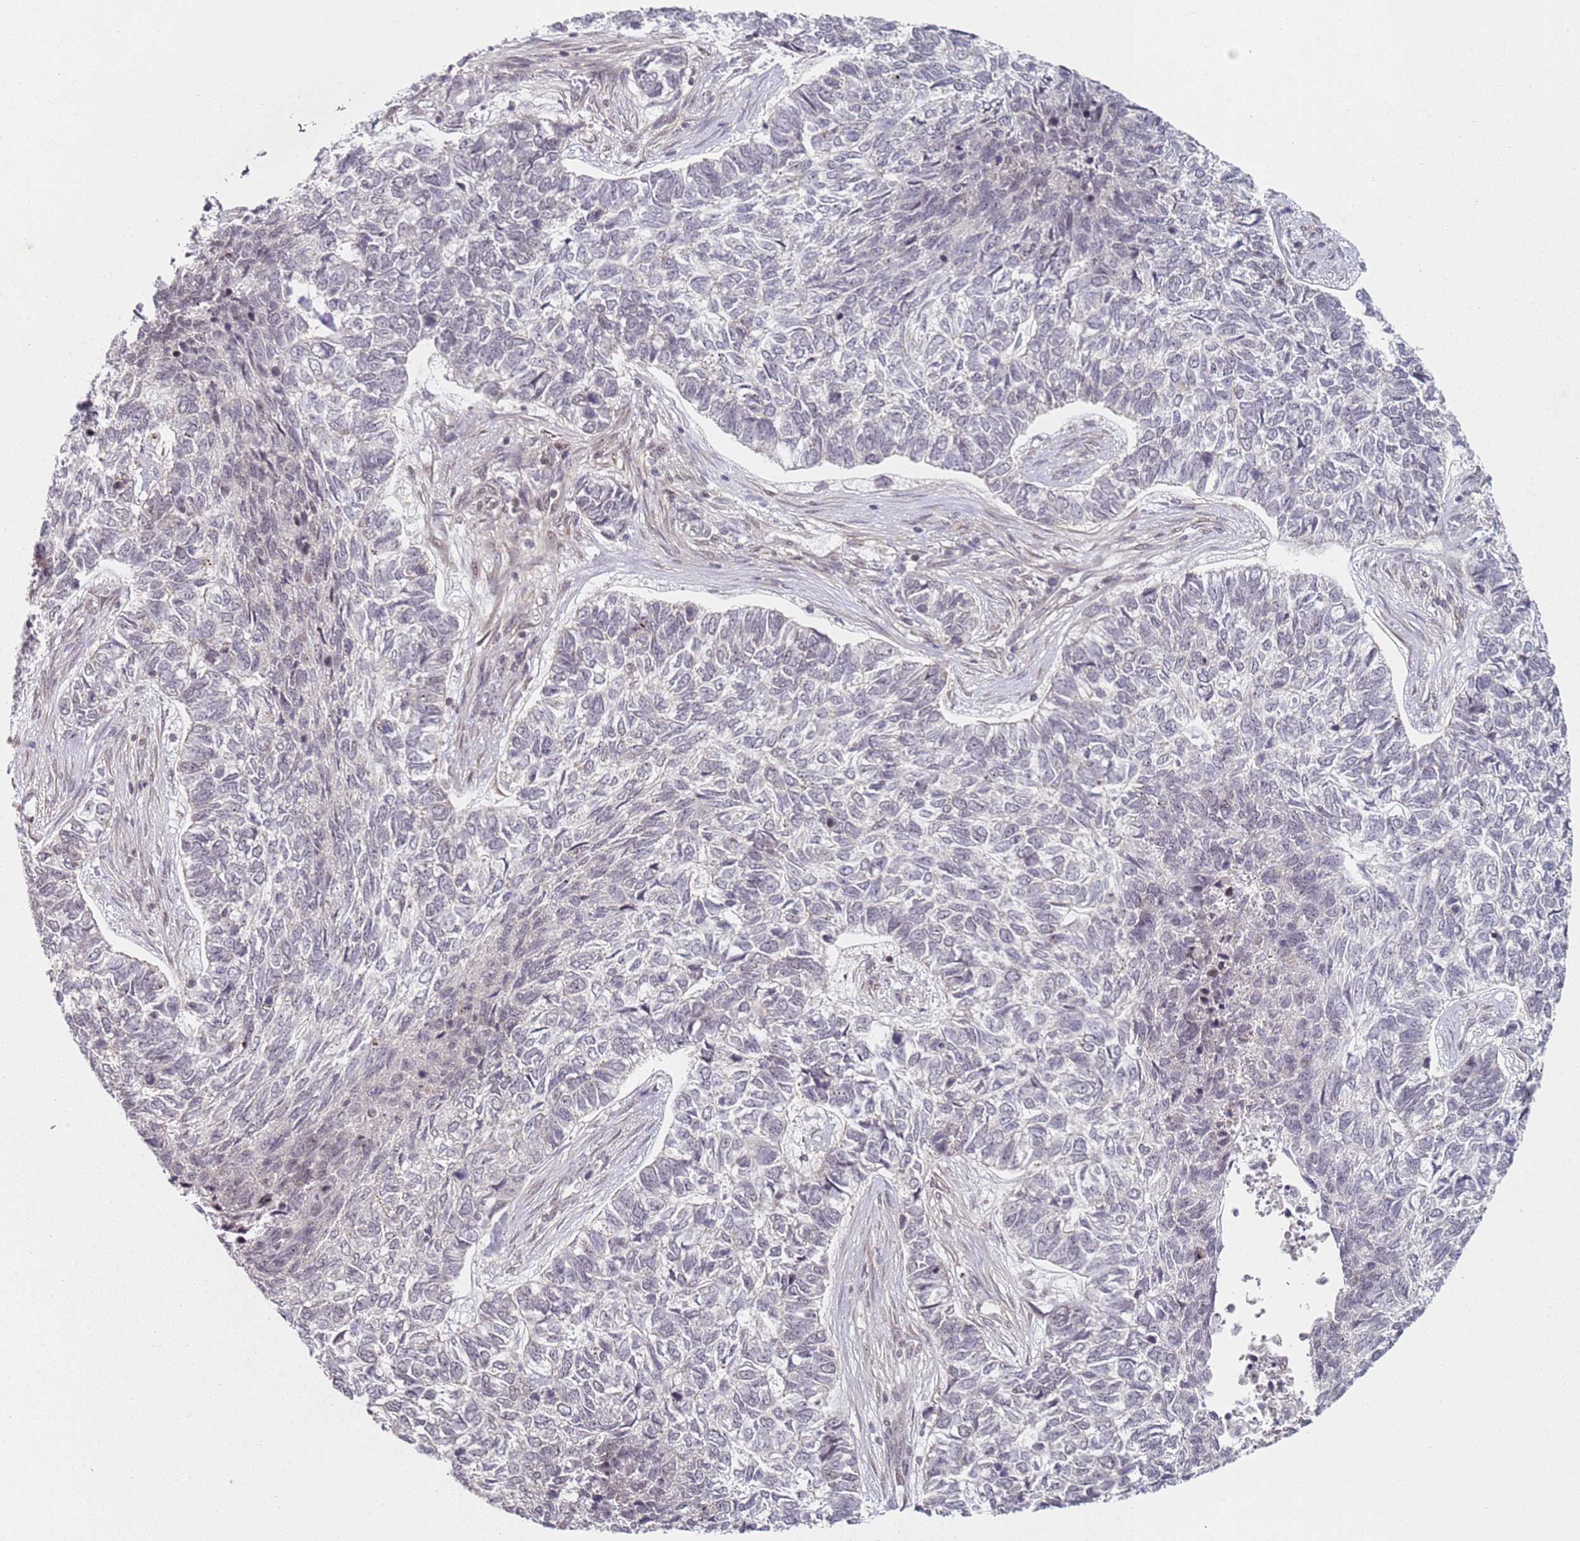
{"staining": {"intensity": "weak", "quantity": "<25%", "location": "nuclear"}, "tissue": "skin cancer", "cell_type": "Tumor cells", "image_type": "cancer", "snomed": [{"axis": "morphology", "description": "Basal cell carcinoma"}, {"axis": "topography", "description": "Skin"}], "caption": "DAB (3,3'-diaminobenzidine) immunohistochemical staining of human basal cell carcinoma (skin) demonstrates no significant expression in tumor cells.", "gene": "ATF6B", "patient": {"sex": "female", "age": 65}}